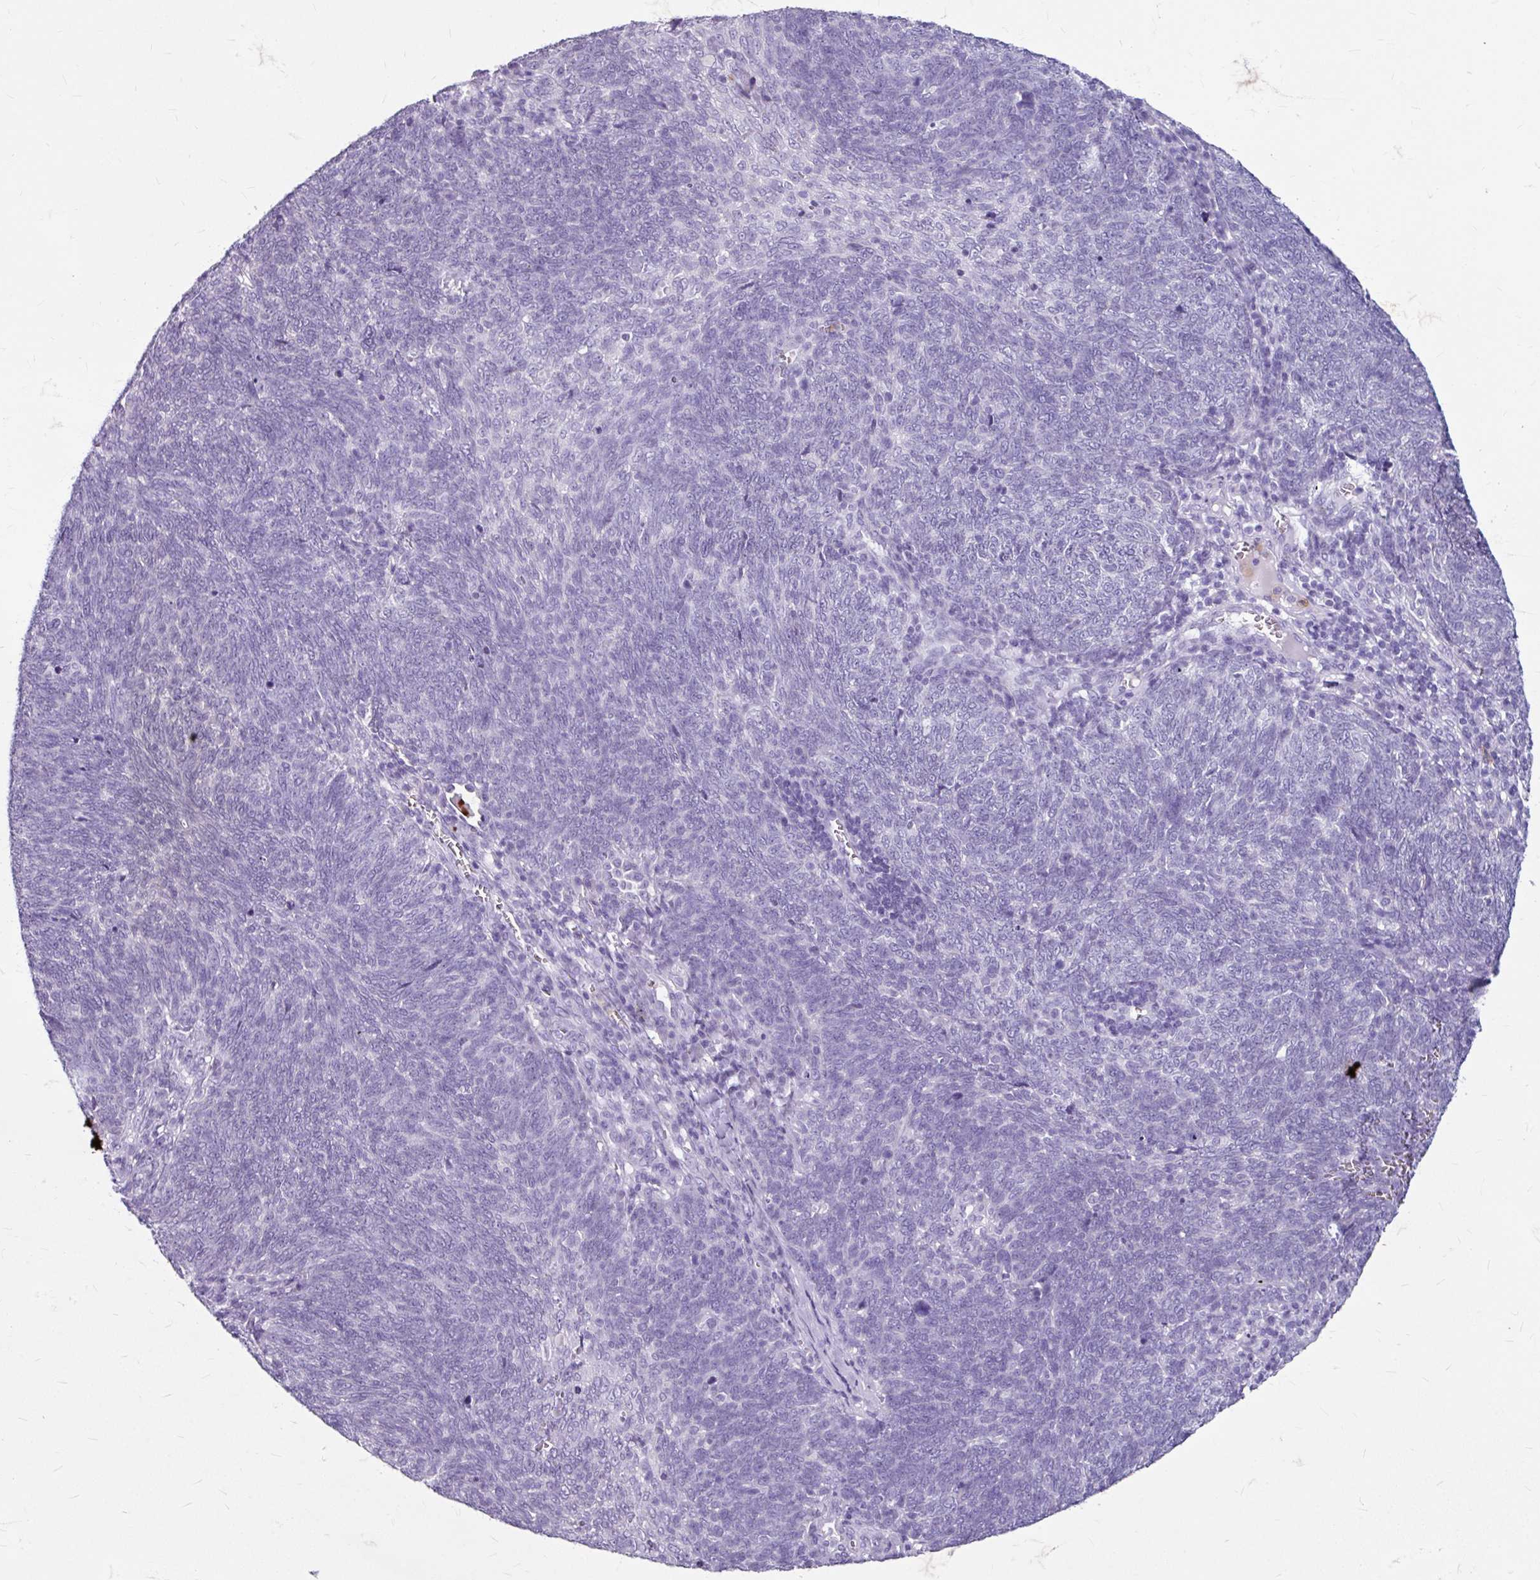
{"staining": {"intensity": "negative", "quantity": "none", "location": "none"}, "tissue": "lung cancer", "cell_type": "Tumor cells", "image_type": "cancer", "snomed": [{"axis": "morphology", "description": "Squamous cell carcinoma, NOS"}, {"axis": "topography", "description": "Lung"}], "caption": "High magnification brightfield microscopy of lung cancer (squamous cell carcinoma) stained with DAB (brown) and counterstained with hematoxylin (blue): tumor cells show no significant expression.", "gene": "ANKRD1", "patient": {"sex": "female", "age": 72}}